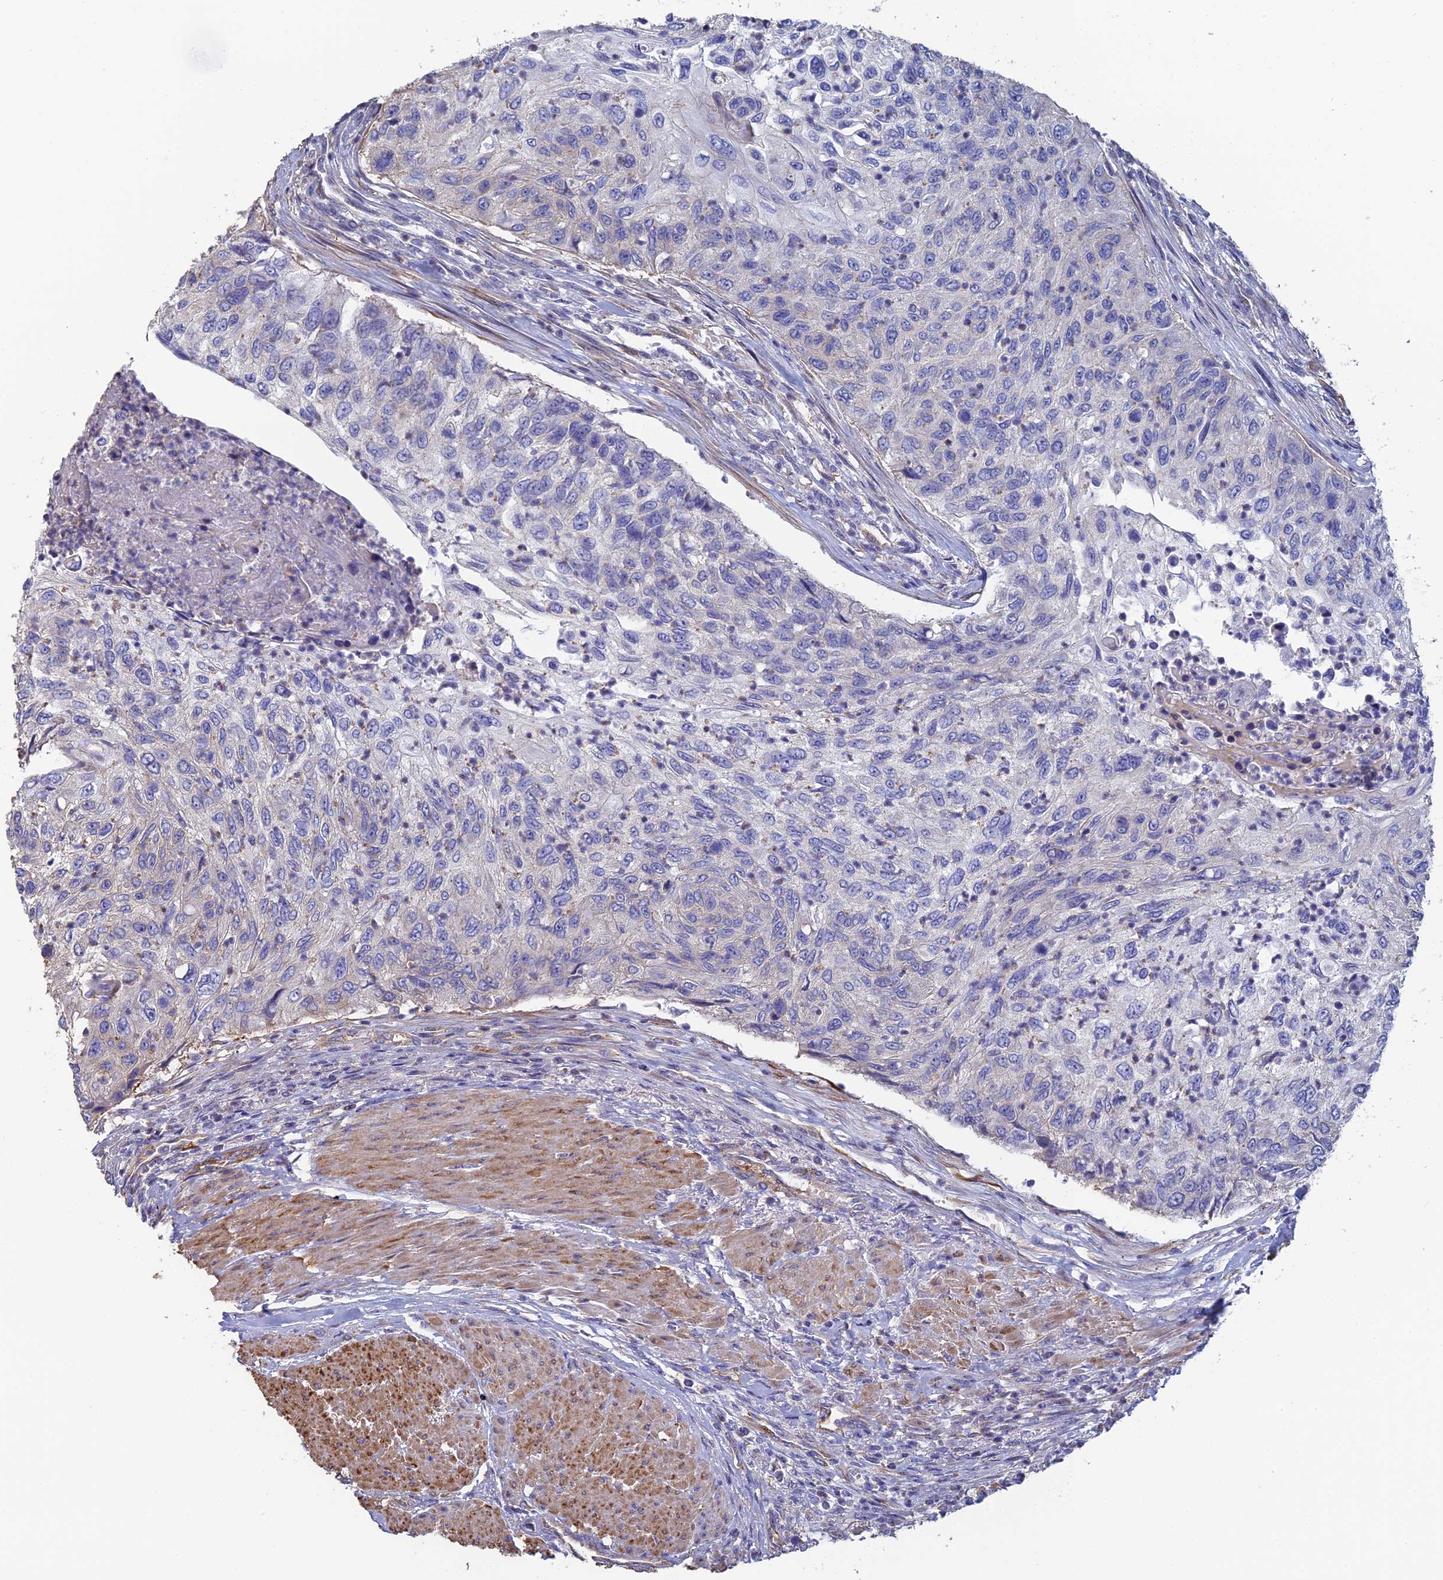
{"staining": {"intensity": "negative", "quantity": "none", "location": "none"}, "tissue": "urothelial cancer", "cell_type": "Tumor cells", "image_type": "cancer", "snomed": [{"axis": "morphology", "description": "Urothelial carcinoma, High grade"}, {"axis": "topography", "description": "Urinary bladder"}], "caption": "Immunohistochemical staining of human urothelial cancer exhibits no significant positivity in tumor cells.", "gene": "PCDHA5", "patient": {"sex": "female", "age": 60}}